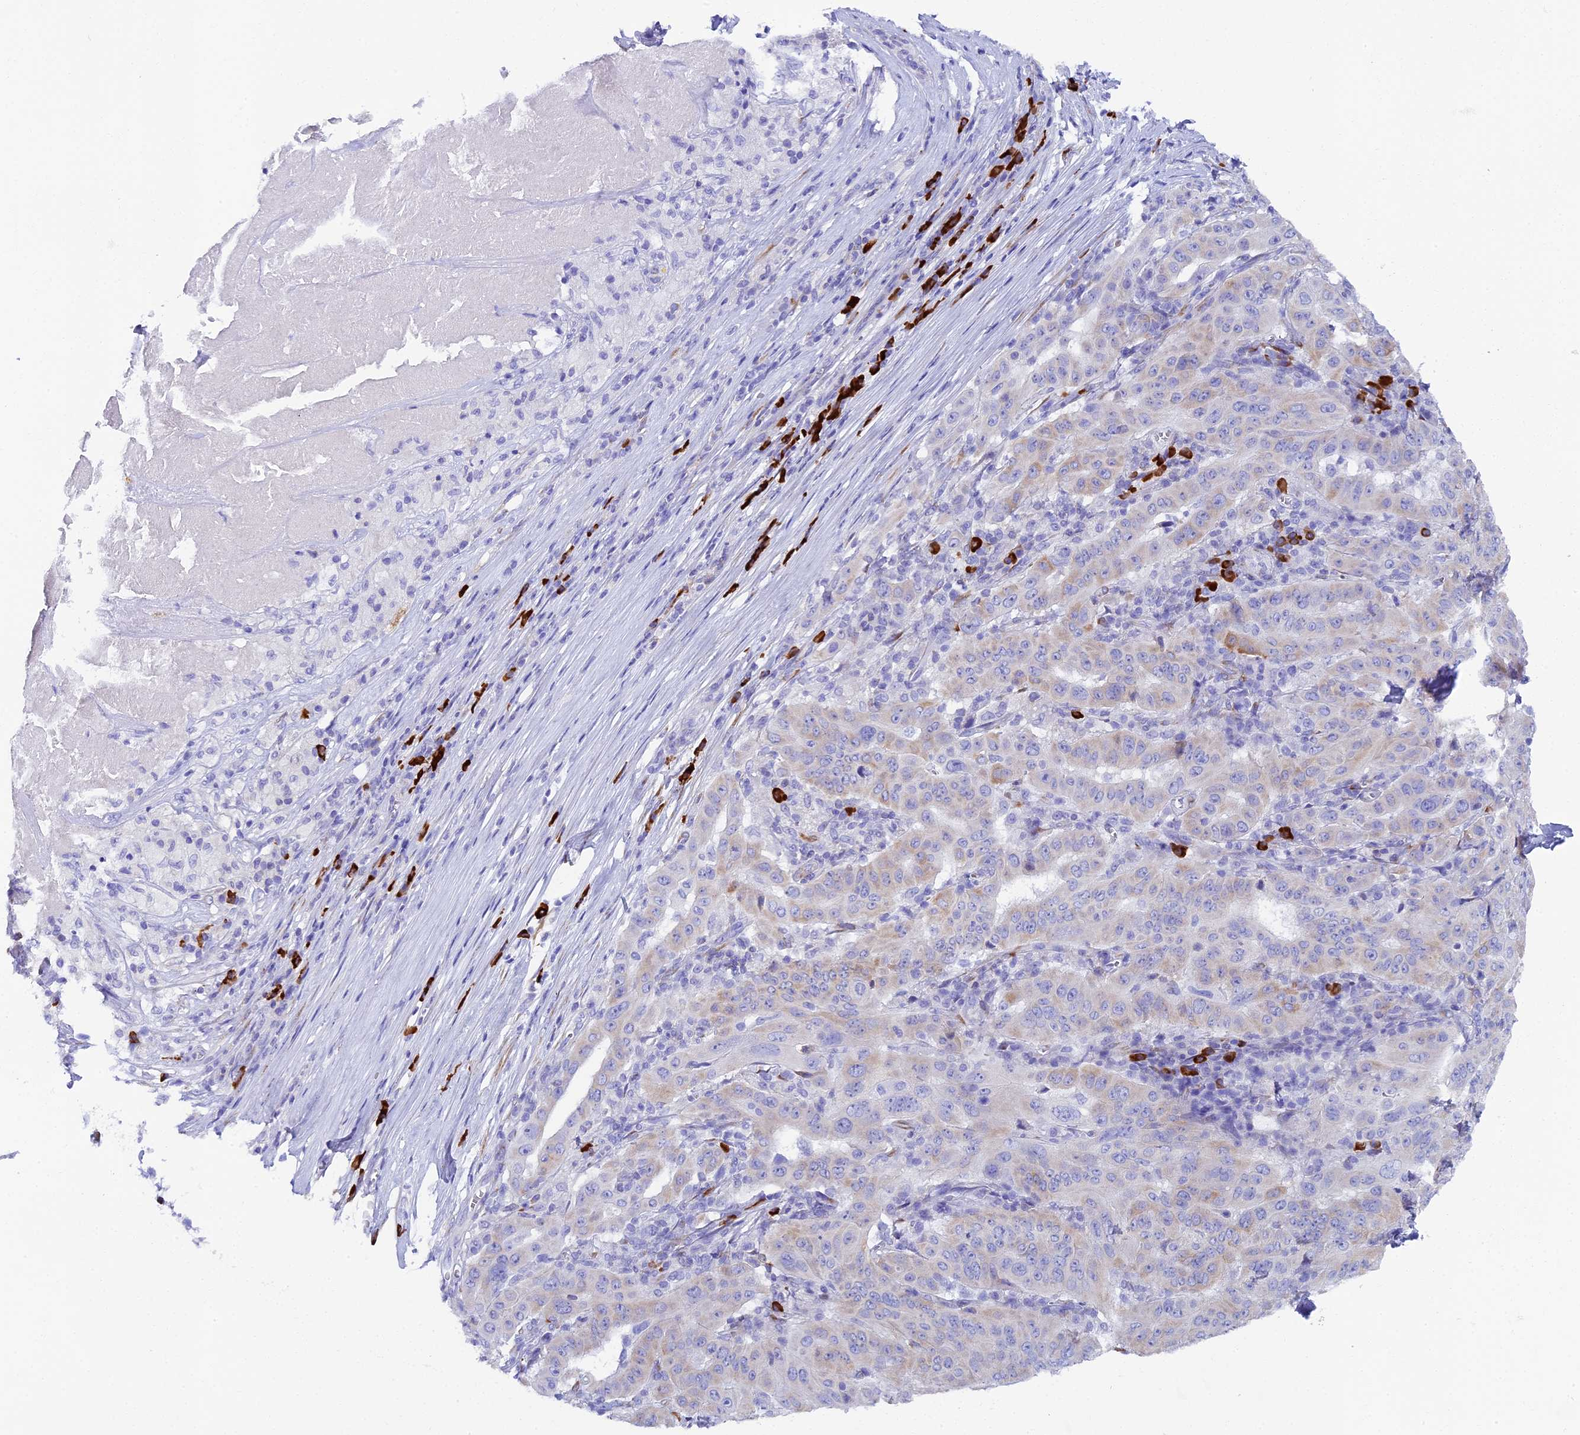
{"staining": {"intensity": "weak", "quantity": "<25%", "location": "cytoplasmic/membranous"}, "tissue": "pancreatic cancer", "cell_type": "Tumor cells", "image_type": "cancer", "snomed": [{"axis": "morphology", "description": "Adenocarcinoma, NOS"}, {"axis": "topography", "description": "Pancreas"}], "caption": "Immunohistochemistry (IHC) histopathology image of neoplastic tissue: human pancreatic cancer stained with DAB reveals no significant protein positivity in tumor cells.", "gene": "FKBP11", "patient": {"sex": "male", "age": 63}}